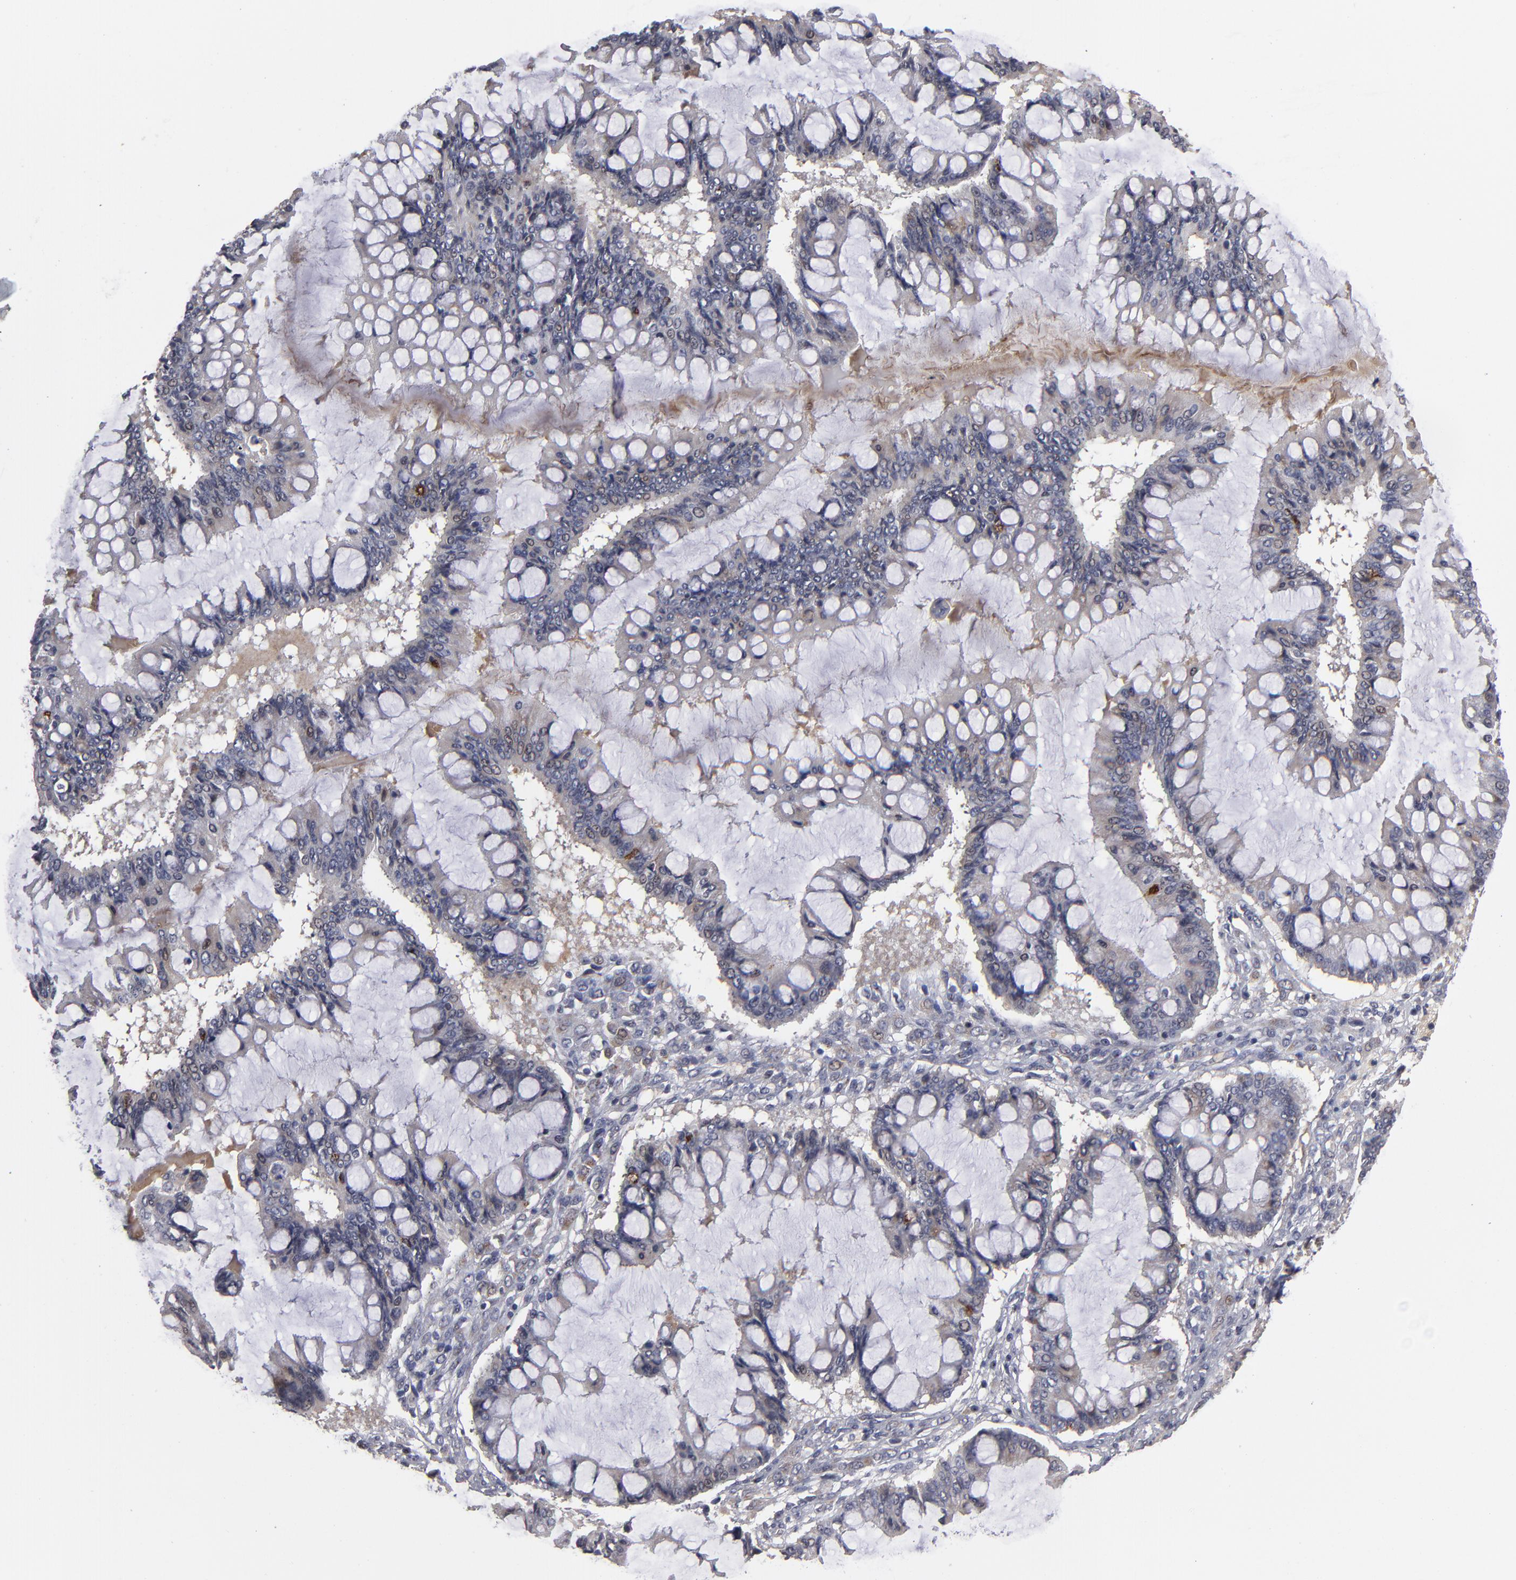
{"staining": {"intensity": "weak", "quantity": "25%-75%", "location": "nuclear"}, "tissue": "ovarian cancer", "cell_type": "Tumor cells", "image_type": "cancer", "snomed": [{"axis": "morphology", "description": "Cystadenocarcinoma, mucinous, NOS"}, {"axis": "topography", "description": "Ovary"}], "caption": "Immunohistochemistry (IHC) (DAB (3,3'-diaminobenzidine)) staining of human ovarian cancer (mucinous cystadenocarcinoma) shows weak nuclear protein staining in about 25%-75% of tumor cells.", "gene": "EXD2", "patient": {"sex": "female", "age": 73}}